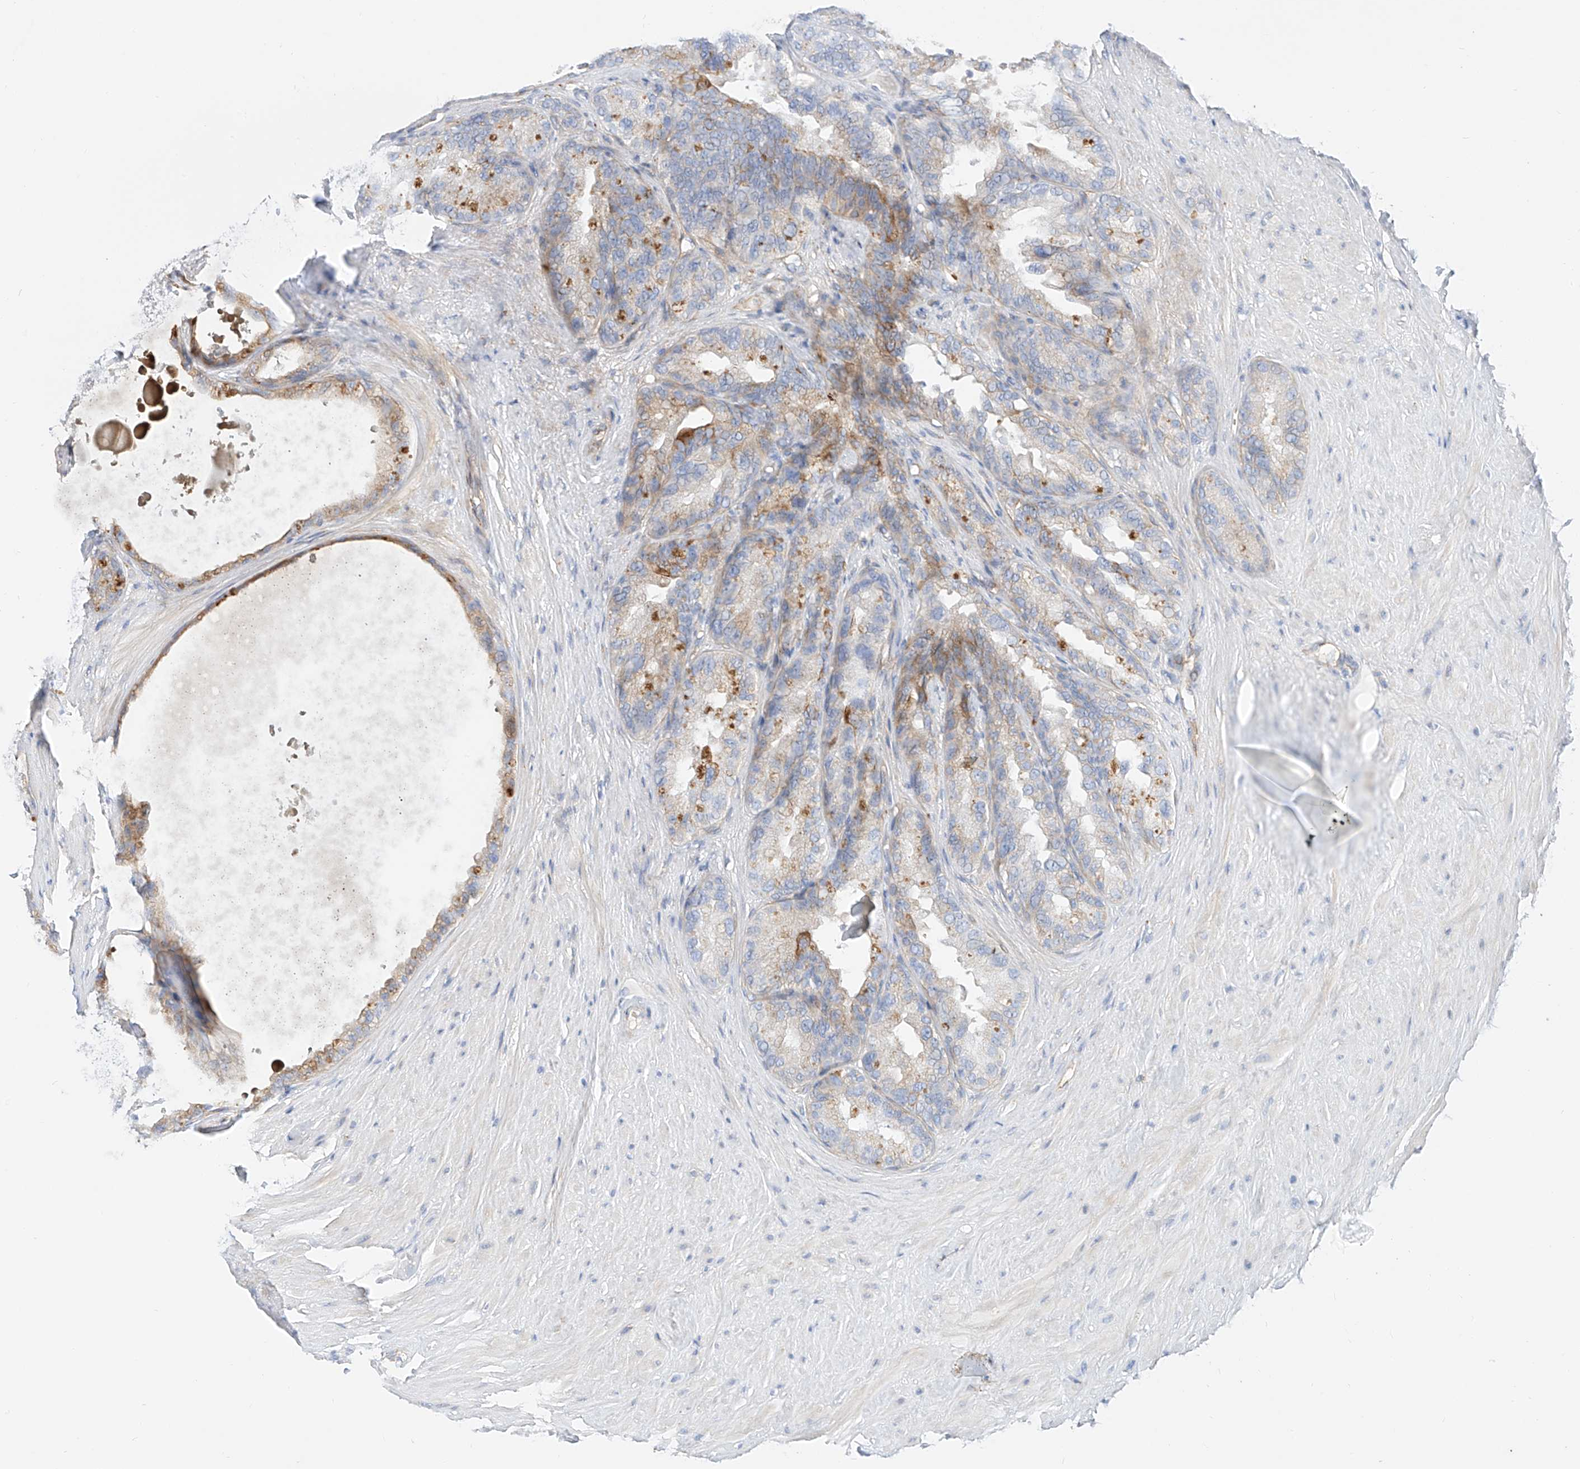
{"staining": {"intensity": "weak", "quantity": "25%-75%", "location": "cytoplasmic/membranous"}, "tissue": "seminal vesicle", "cell_type": "Glandular cells", "image_type": "normal", "snomed": [{"axis": "morphology", "description": "Normal tissue, NOS"}, {"axis": "topography", "description": "Seminal veicle"}], "caption": "An immunohistochemistry photomicrograph of normal tissue is shown. Protein staining in brown shows weak cytoplasmic/membranous positivity in seminal vesicle within glandular cells. (Brightfield microscopy of DAB IHC at high magnification).", "gene": "SBSPON", "patient": {"sex": "male", "age": 80}}